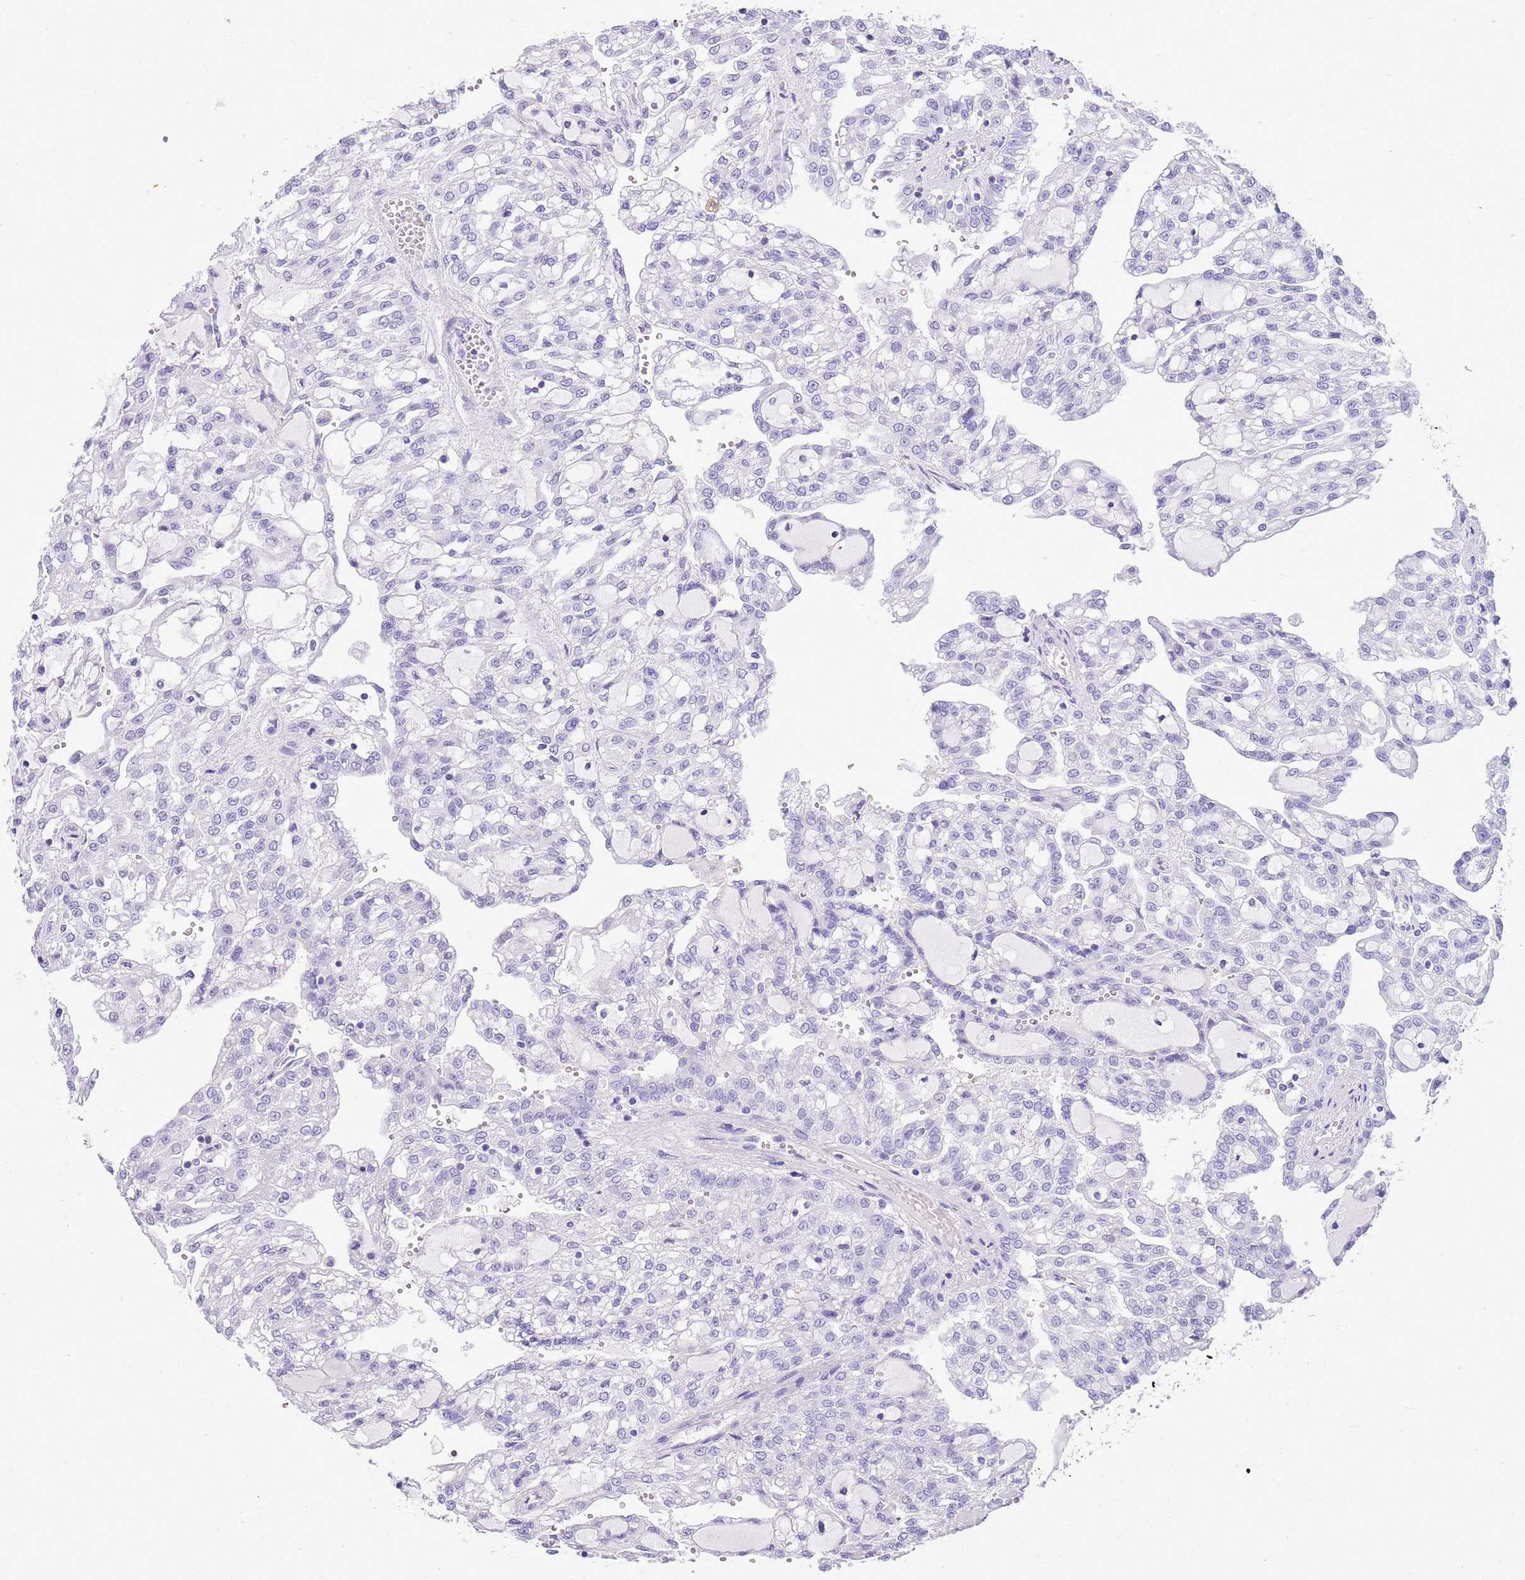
{"staining": {"intensity": "negative", "quantity": "none", "location": "none"}, "tissue": "renal cancer", "cell_type": "Tumor cells", "image_type": "cancer", "snomed": [{"axis": "morphology", "description": "Adenocarcinoma, NOS"}, {"axis": "topography", "description": "Kidney"}], "caption": "This is an immunohistochemistry (IHC) image of human renal cancer. There is no staining in tumor cells.", "gene": "TBC1D10B", "patient": {"sex": "male", "age": 63}}